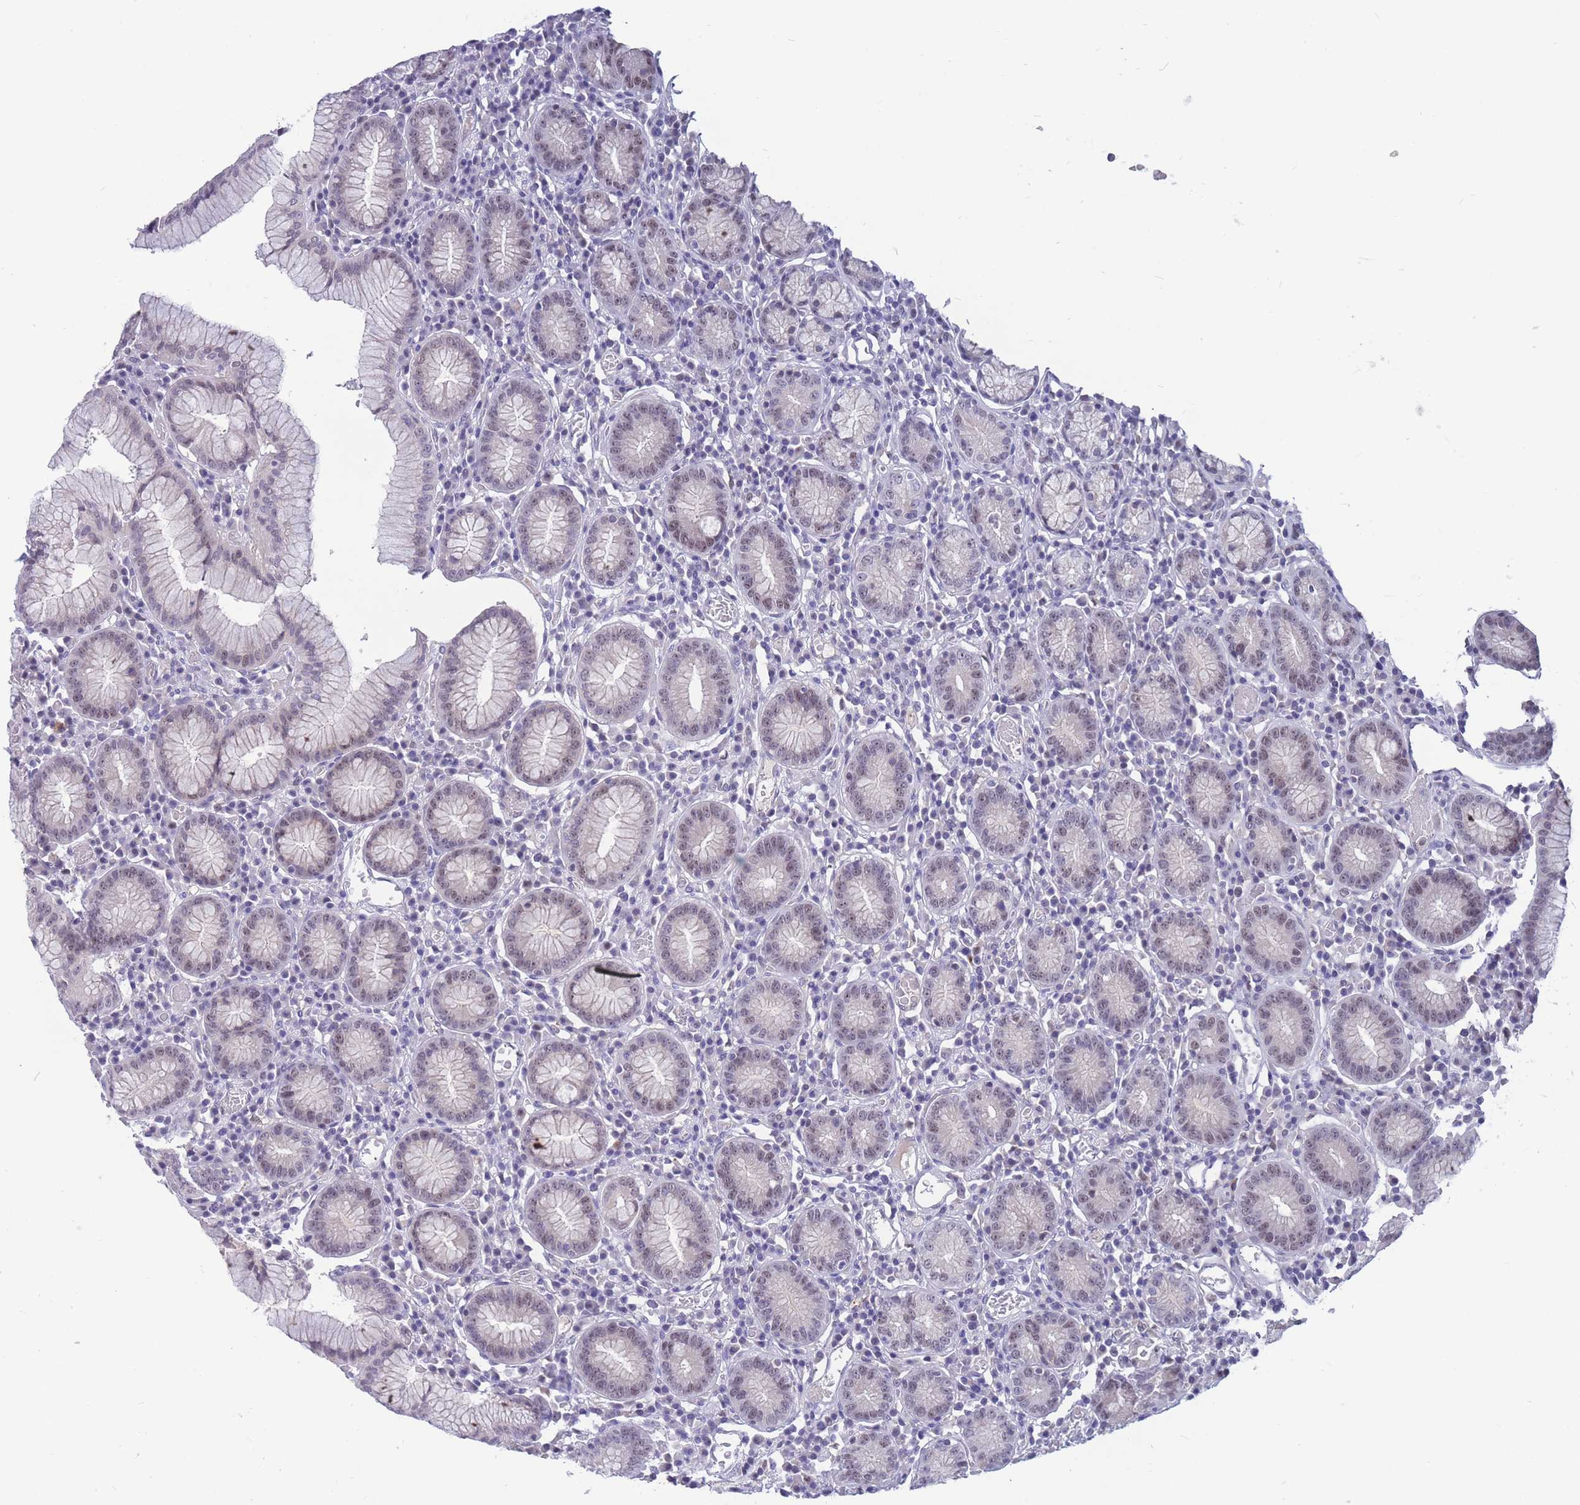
{"staining": {"intensity": "moderate", "quantity": "25%-75%", "location": "cytoplasmic/membranous,nuclear"}, "tissue": "stomach", "cell_type": "Glandular cells", "image_type": "normal", "snomed": [{"axis": "morphology", "description": "Normal tissue, NOS"}, {"axis": "topography", "description": "Stomach"}], "caption": "Protein expression analysis of unremarkable human stomach reveals moderate cytoplasmic/membranous,nuclear expression in about 25%-75% of glandular cells. (IHC, brightfield microscopy, high magnification).", "gene": "BOP1", "patient": {"sex": "male", "age": 55}}